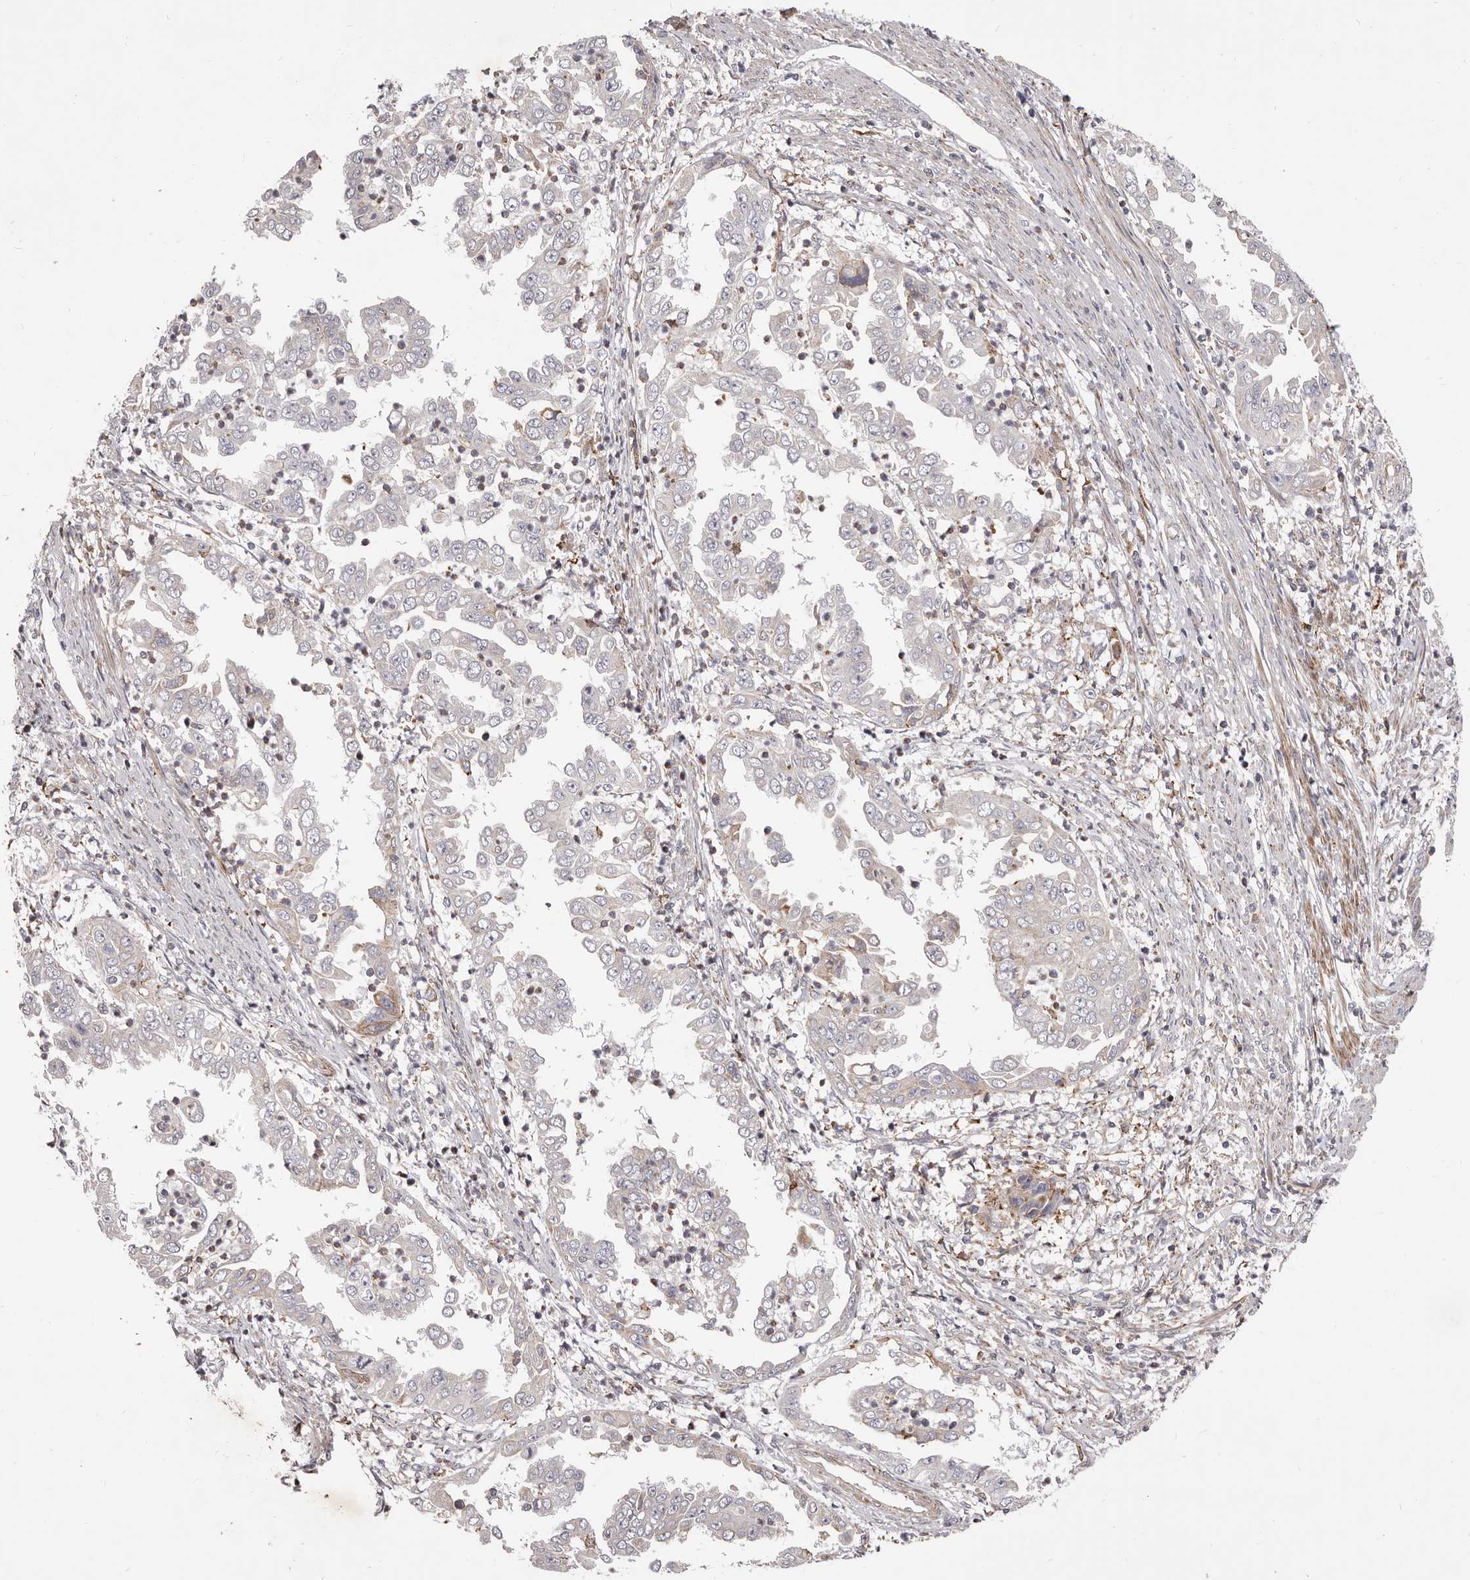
{"staining": {"intensity": "weak", "quantity": "<25%", "location": "cytoplasmic/membranous"}, "tissue": "endometrial cancer", "cell_type": "Tumor cells", "image_type": "cancer", "snomed": [{"axis": "morphology", "description": "Adenocarcinoma, NOS"}, {"axis": "topography", "description": "Endometrium"}], "caption": "A high-resolution image shows immunohistochemistry staining of endometrial cancer, which shows no significant positivity in tumor cells.", "gene": "ALPK1", "patient": {"sex": "female", "age": 85}}